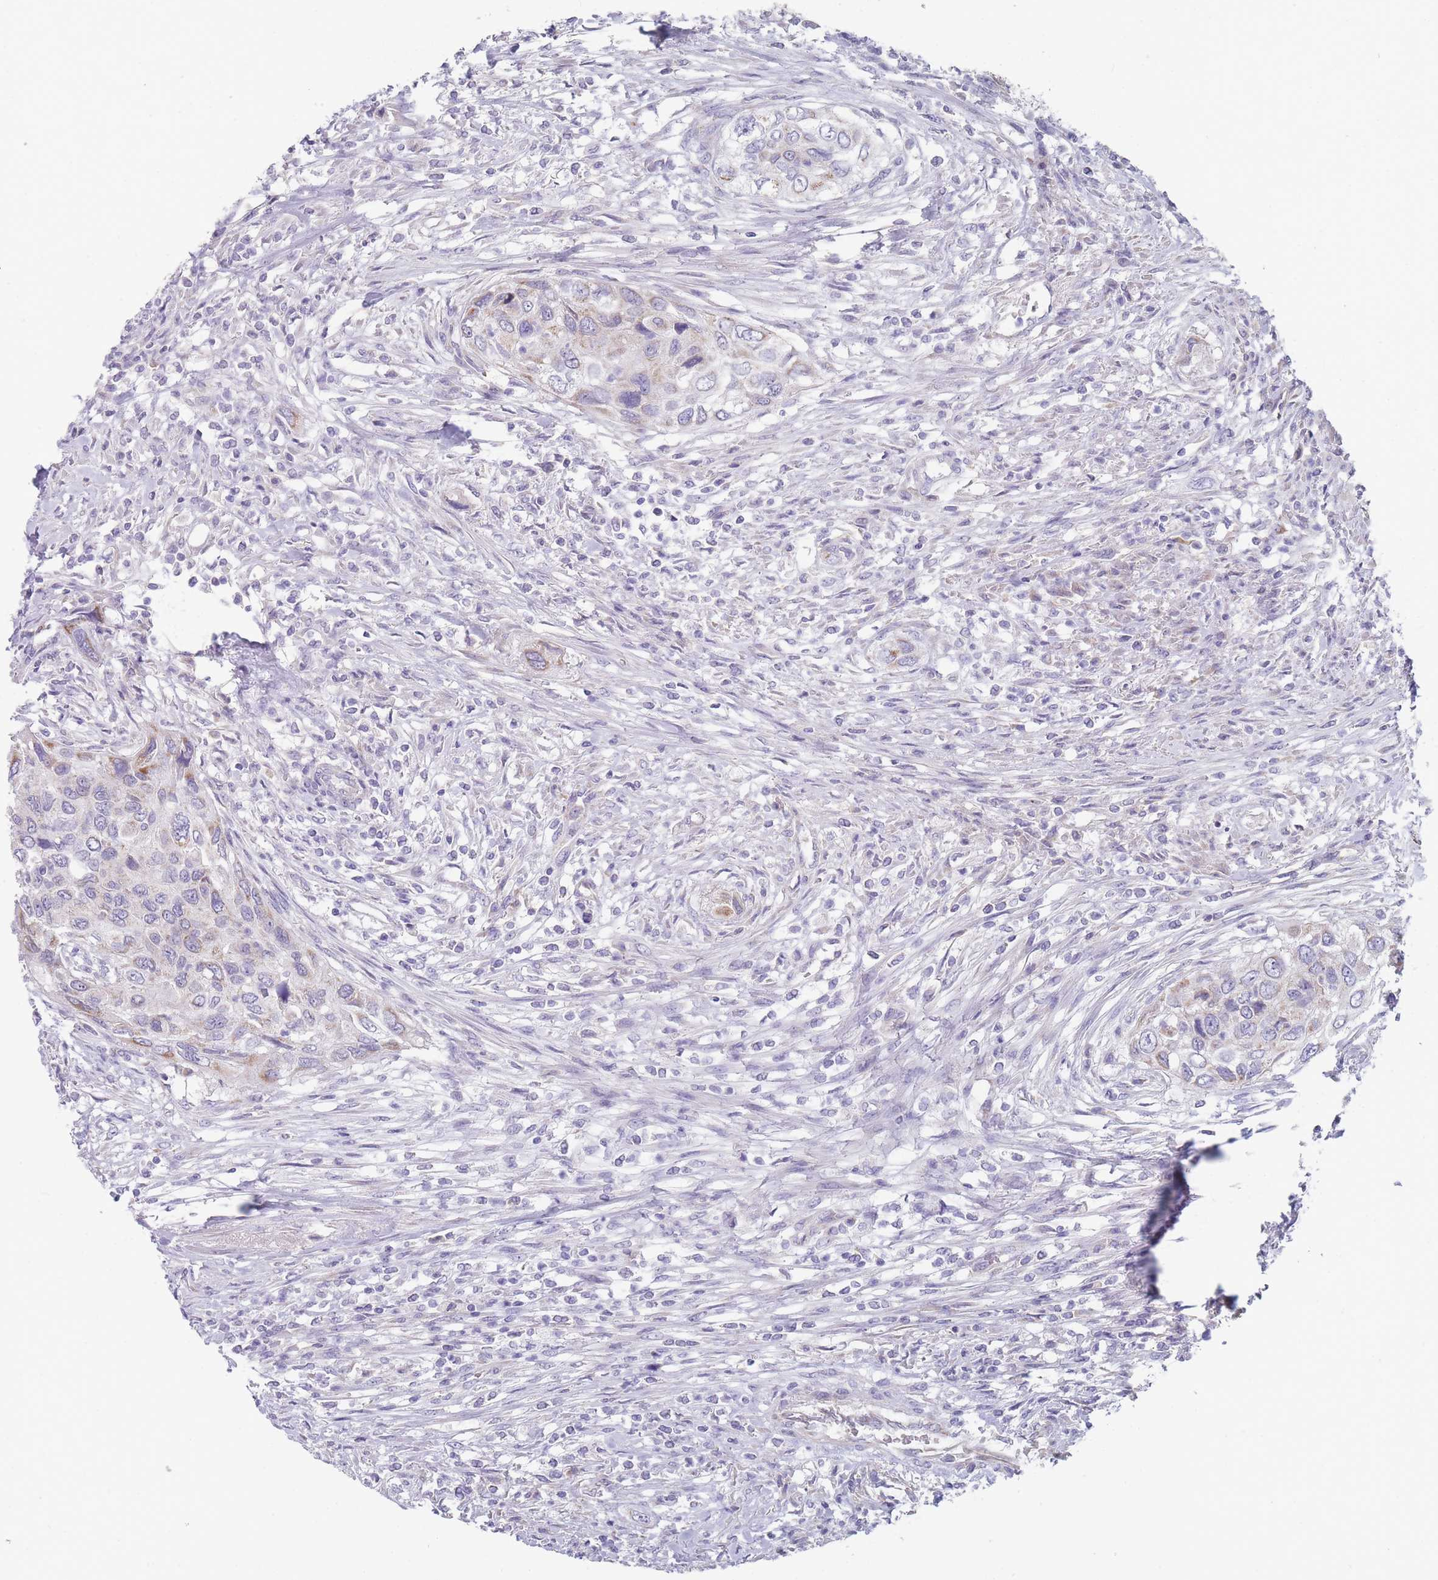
{"staining": {"intensity": "moderate", "quantity": "<25%", "location": "cytoplasmic/membranous"}, "tissue": "urothelial cancer", "cell_type": "Tumor cells", "image_type": "cancer", "snomed": [{"axis": "morphology", "description": "Urothelial carcinoma, High grade"}, {"axis": "topography", "description": "Urinary bladder"}], "caption": "Urothelial carcinoma (high-grade) stained with a protein marker exhibits moderate staining in tumor cells.", "gene": "MRPS14", "patient": {"sex": "female", "age": 60}}